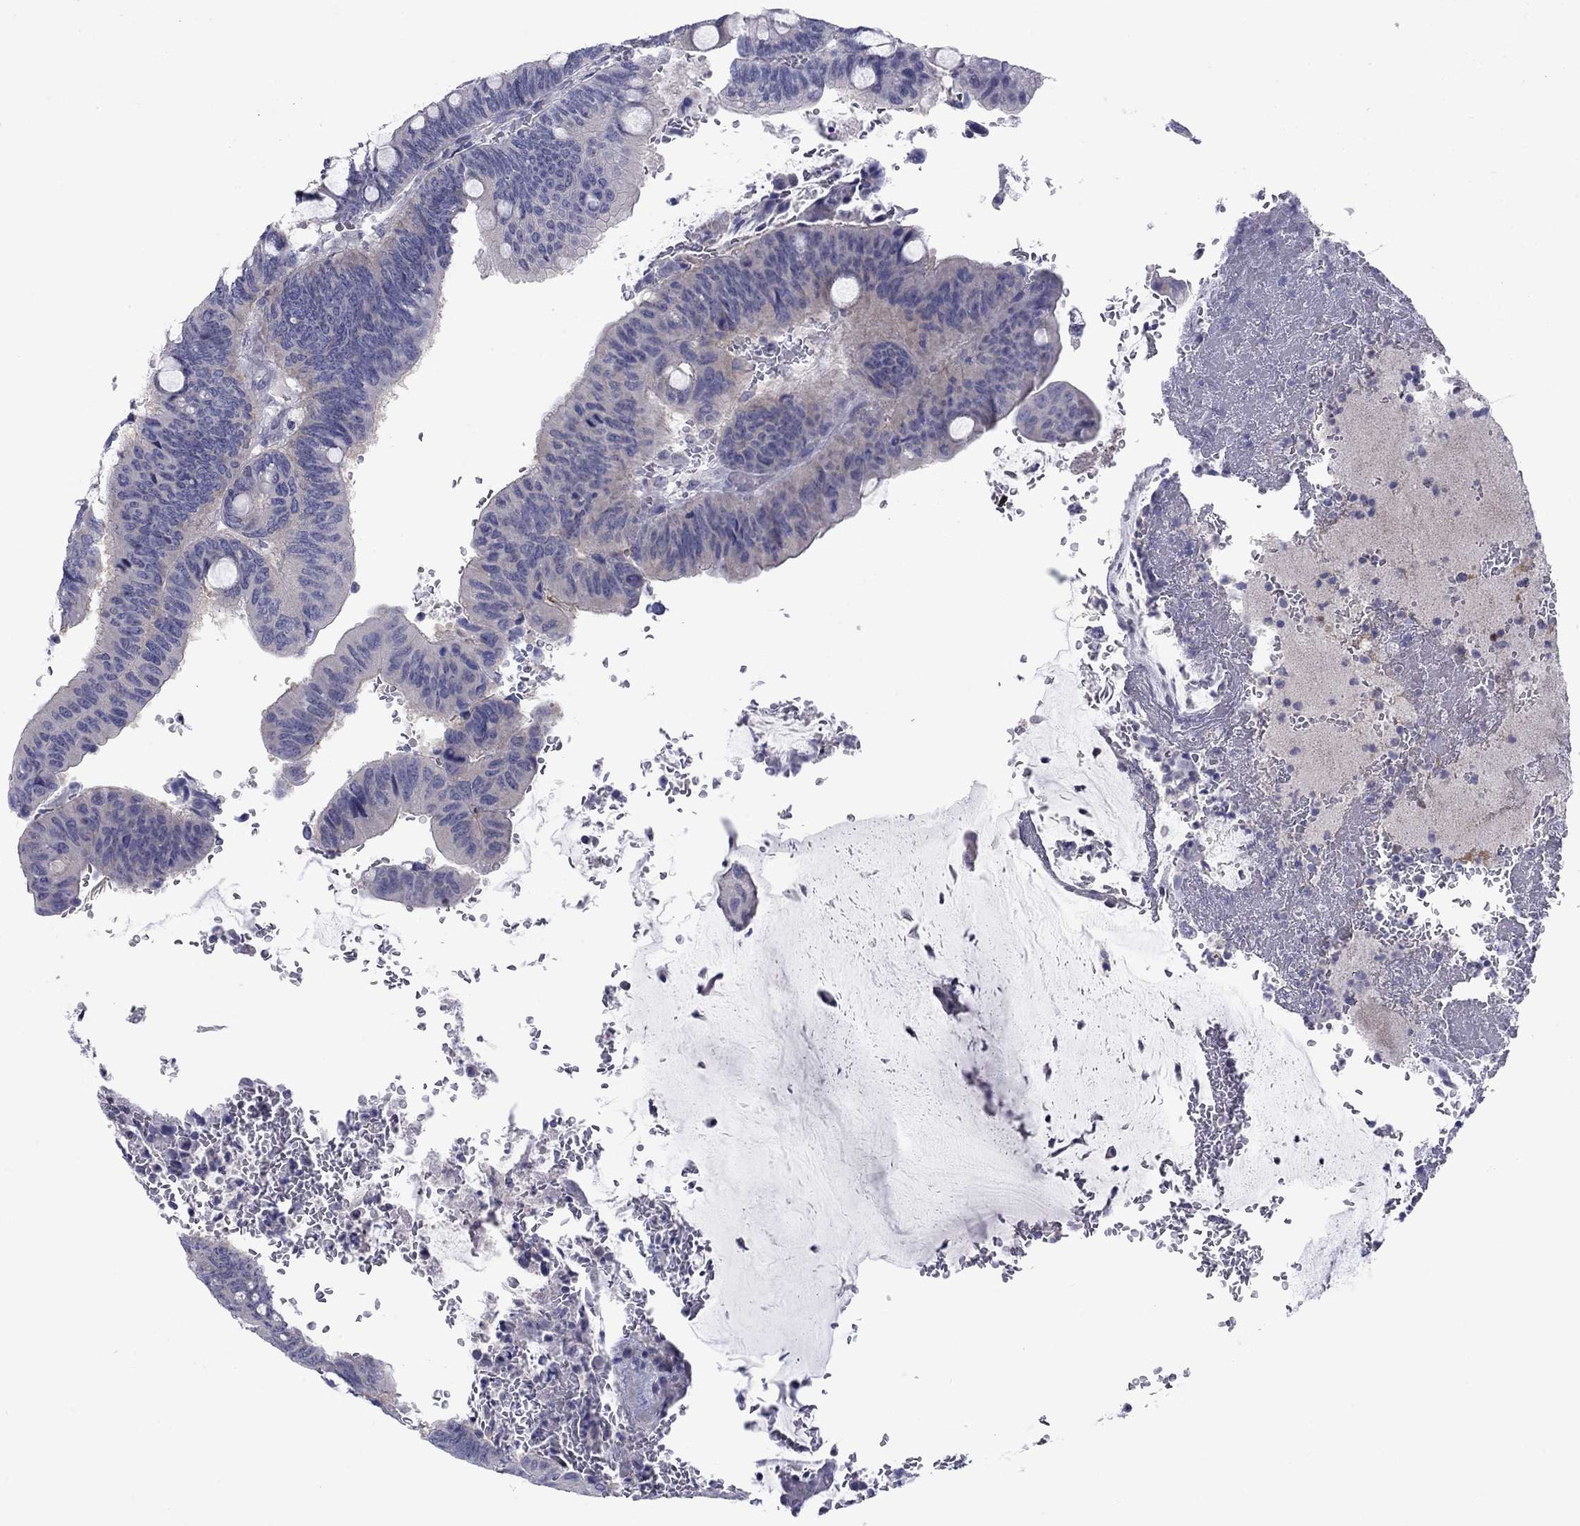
{"staining": {"intensity": "negative", "quantity": "none", "location": "none"}, "tissue": "colorectal cancer", "cell_type": "Tumor cells", "image_type": "cancer", "snomed": [{"axis": "morphology", "description": "Normal tissue, NOS"}, {"axis": "morphology", "description": "Adenocarcinoma, NOS"}, {"axis": "topography", "description": "Rectum"}], "caption": "IHC micrograph of colorectal cancer (adenocarcinoma) stained for a protein (brown), which reveals no staining in tumor cells. (DAB immunohistochemistry visualized using brightfield microscopy, high magnification).", "gene": "CACNA1A", "patient": {"sex": "male", "age": 92}}